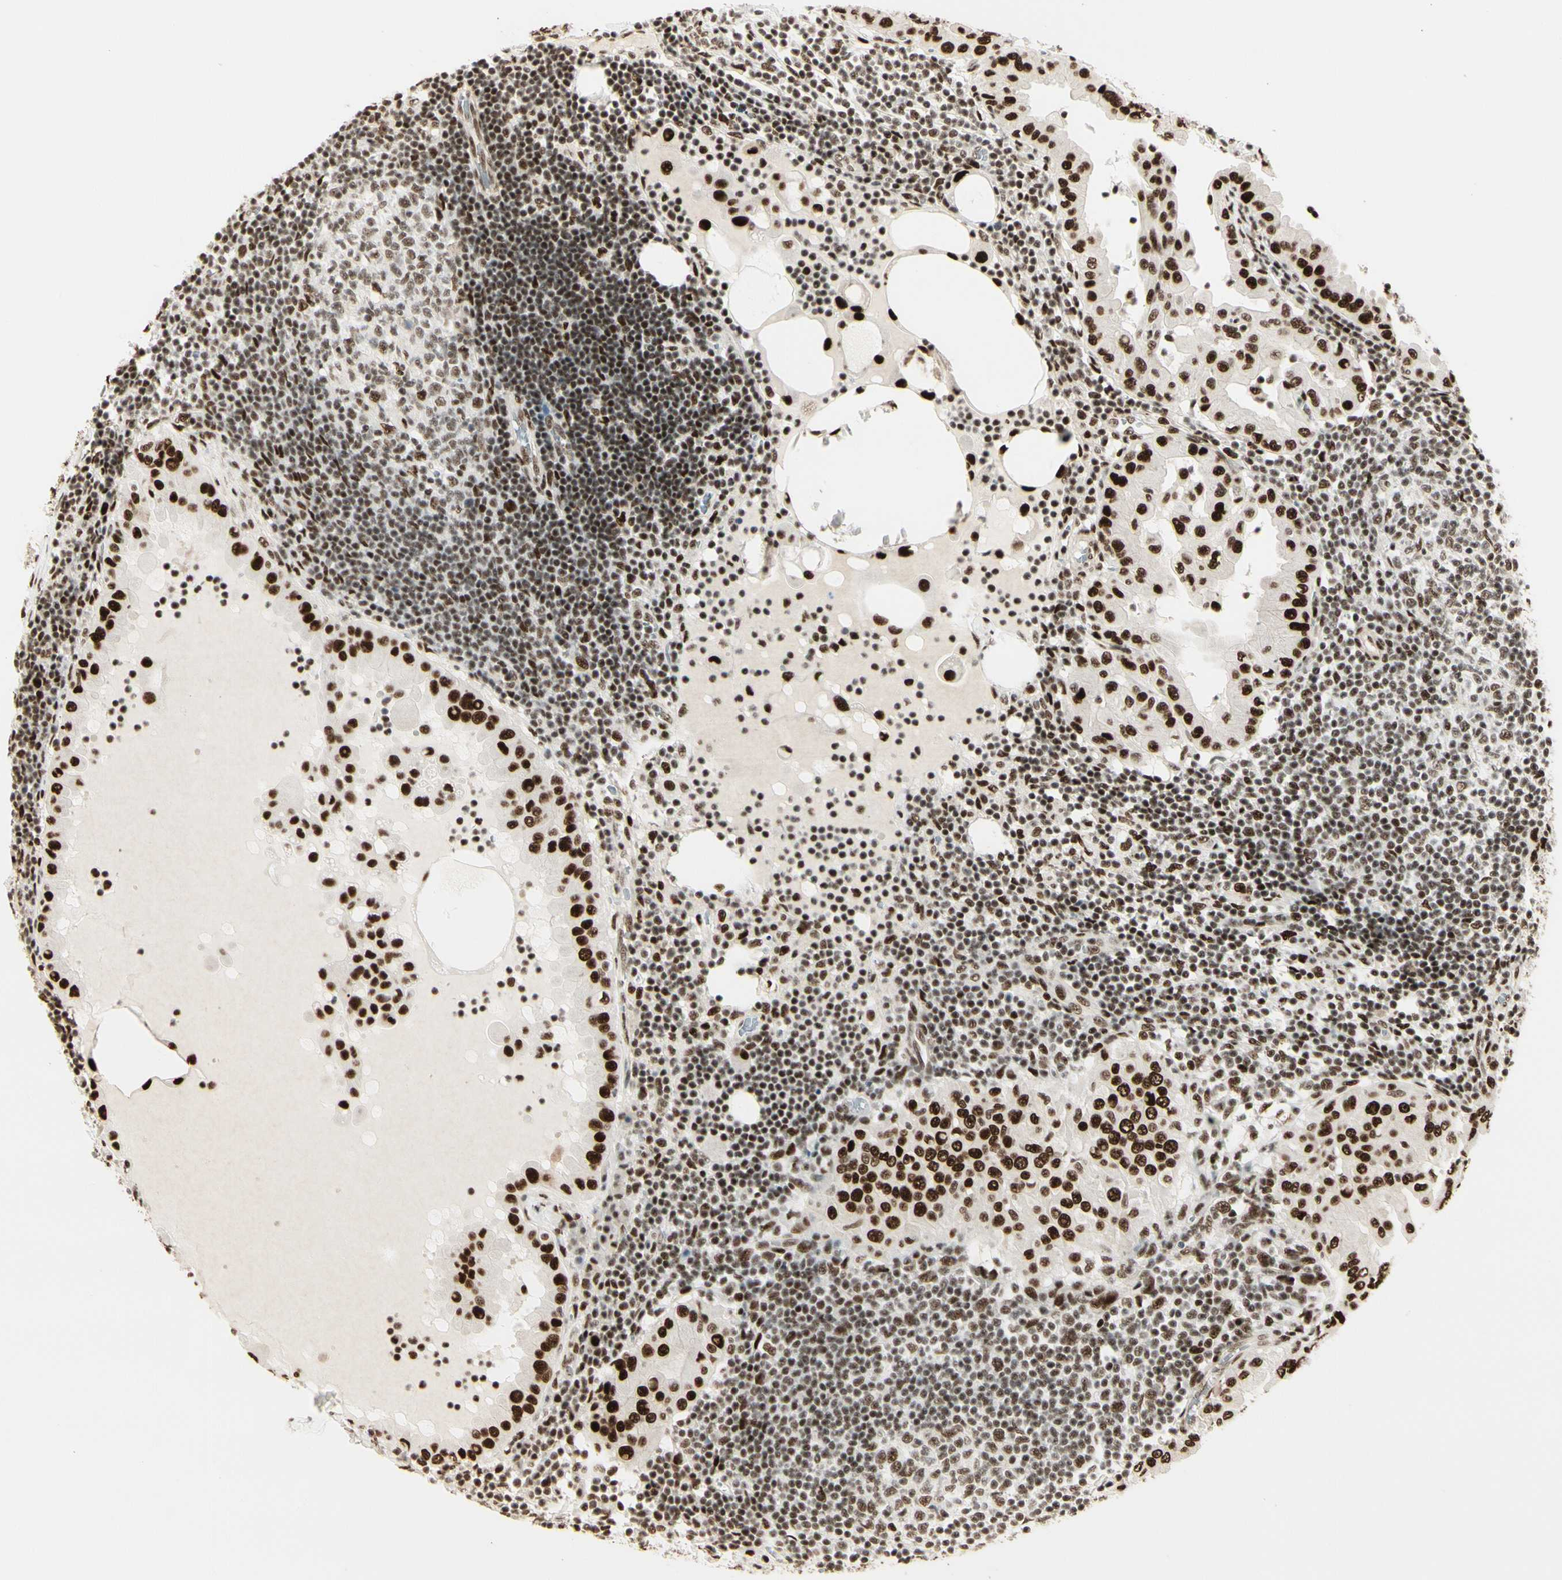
{"staining": {"intensity": "strong", "quantity": ">75%", "location": "nuclear"}, "tissue": "thyroid cancer", "cell_type": "Tumor cells", "image_type": "cancer", "snomed": [{"axis": "morphology", "description": "Papillary adenocarcinoma, NOS"}, {"axis": "topography", "description": "Thyroid gland"}], "caption": "Immunohistochemical staining of human thyroid cancer displays high levels of strong nuclear protein staining in about >75% of tumor cells.", "gene": "HEXIM1", "patient": {"sex": "male", "age": 33}}